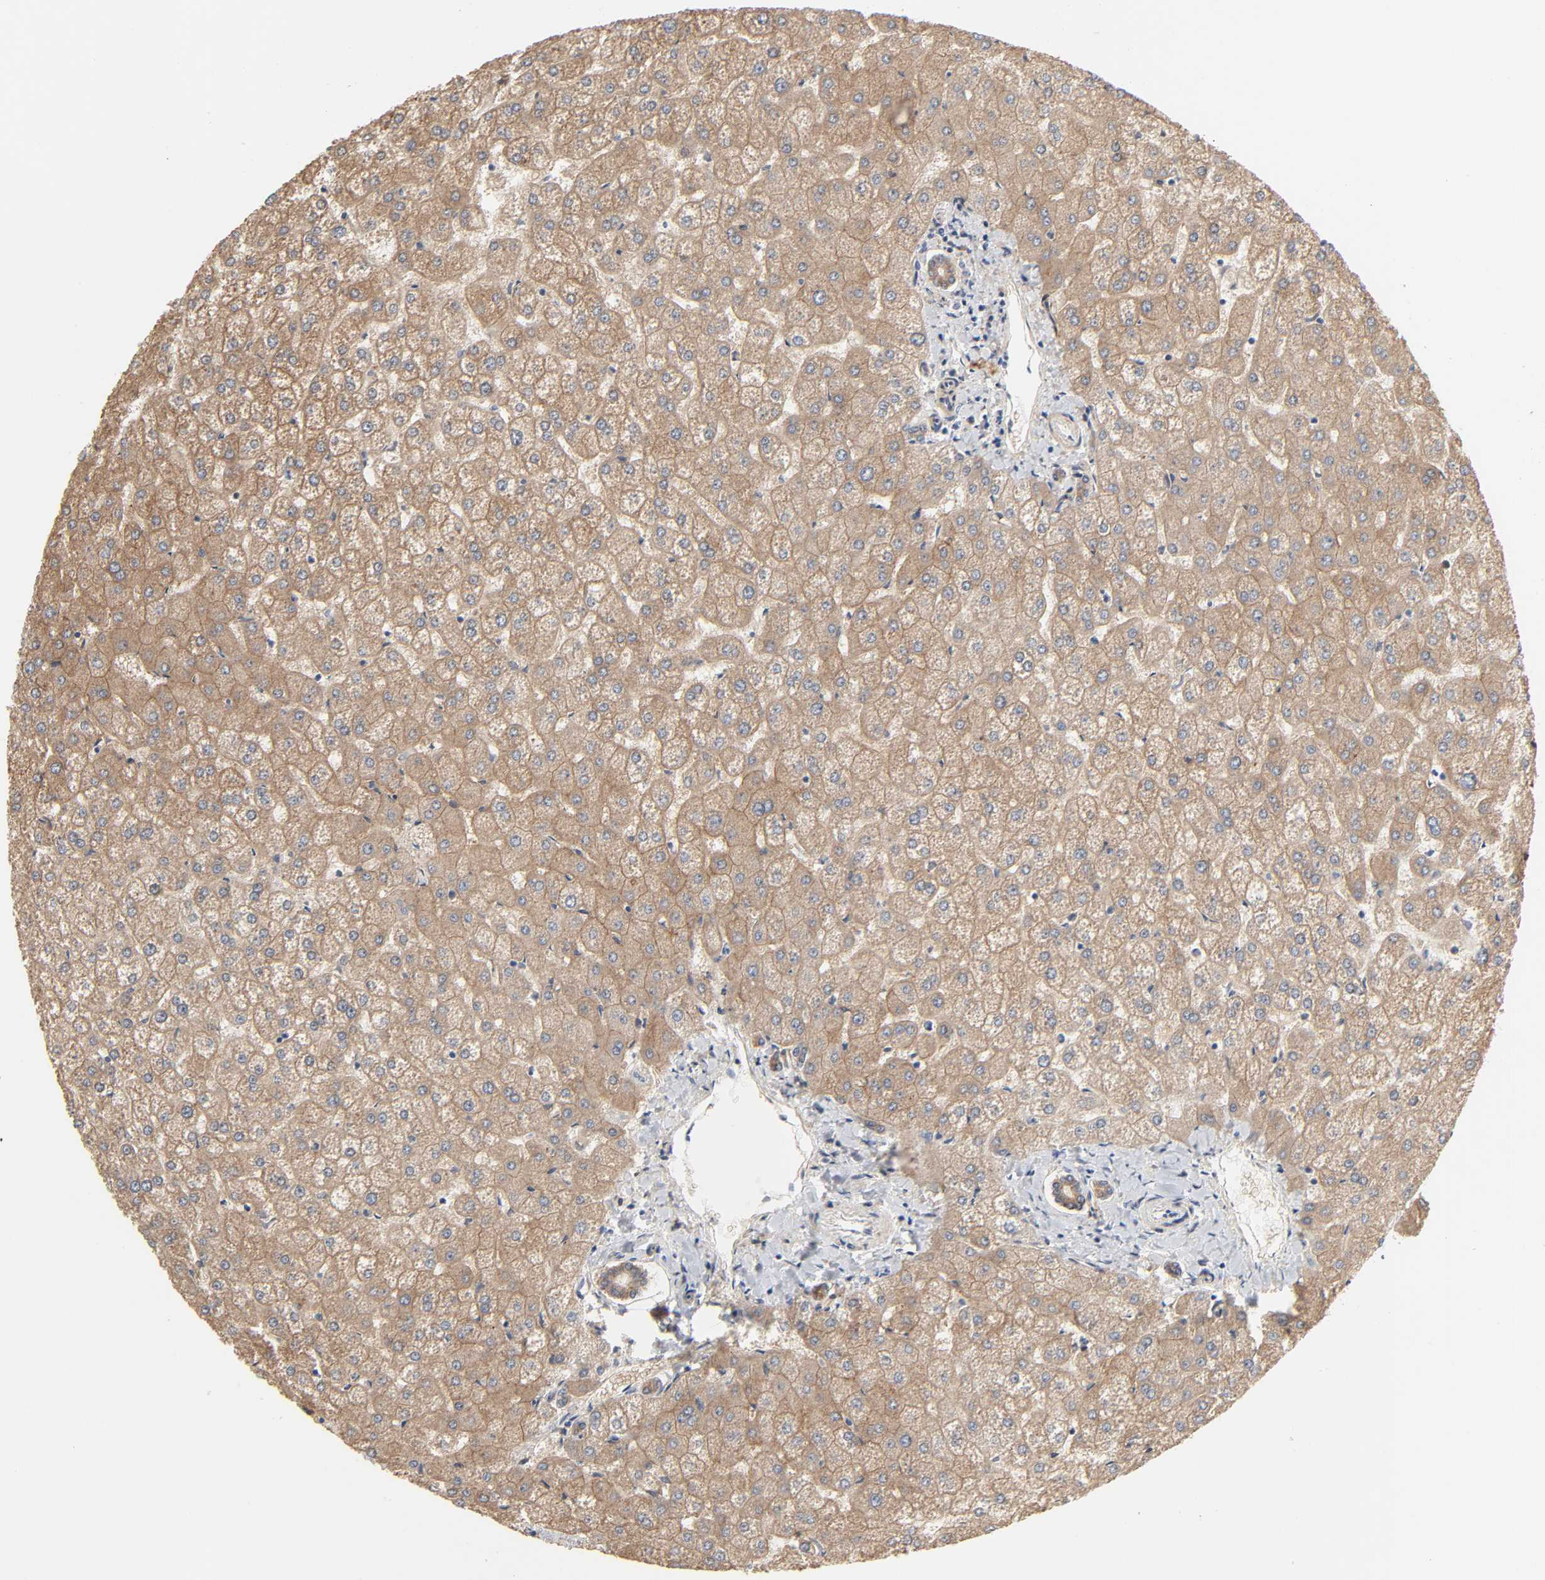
{"staining": {"intensity": "moderate", "quantity": ">75%", "location": "cytoplasmic/membranous"}, "tissue": "liver", "cell_type": "Cholangiocytes", "image_type": "normal", "snomed": [{"axis": "morphology", "description": "Normal tissue, NOS"}, {"axis": "topography", "description": "Liver"}], "caption": "Liver was stained to show a protein in brown. There is medium levels of moderate cytoplasmic/membranous positivity in about >75% of cholangiocytes. Using DAB (brown) and hematoxylin (blue) stains, captured at high magnification using brightfield microscopy.", "gene": "NDRG2", "patient": {"sex": "female", "age": 32}}